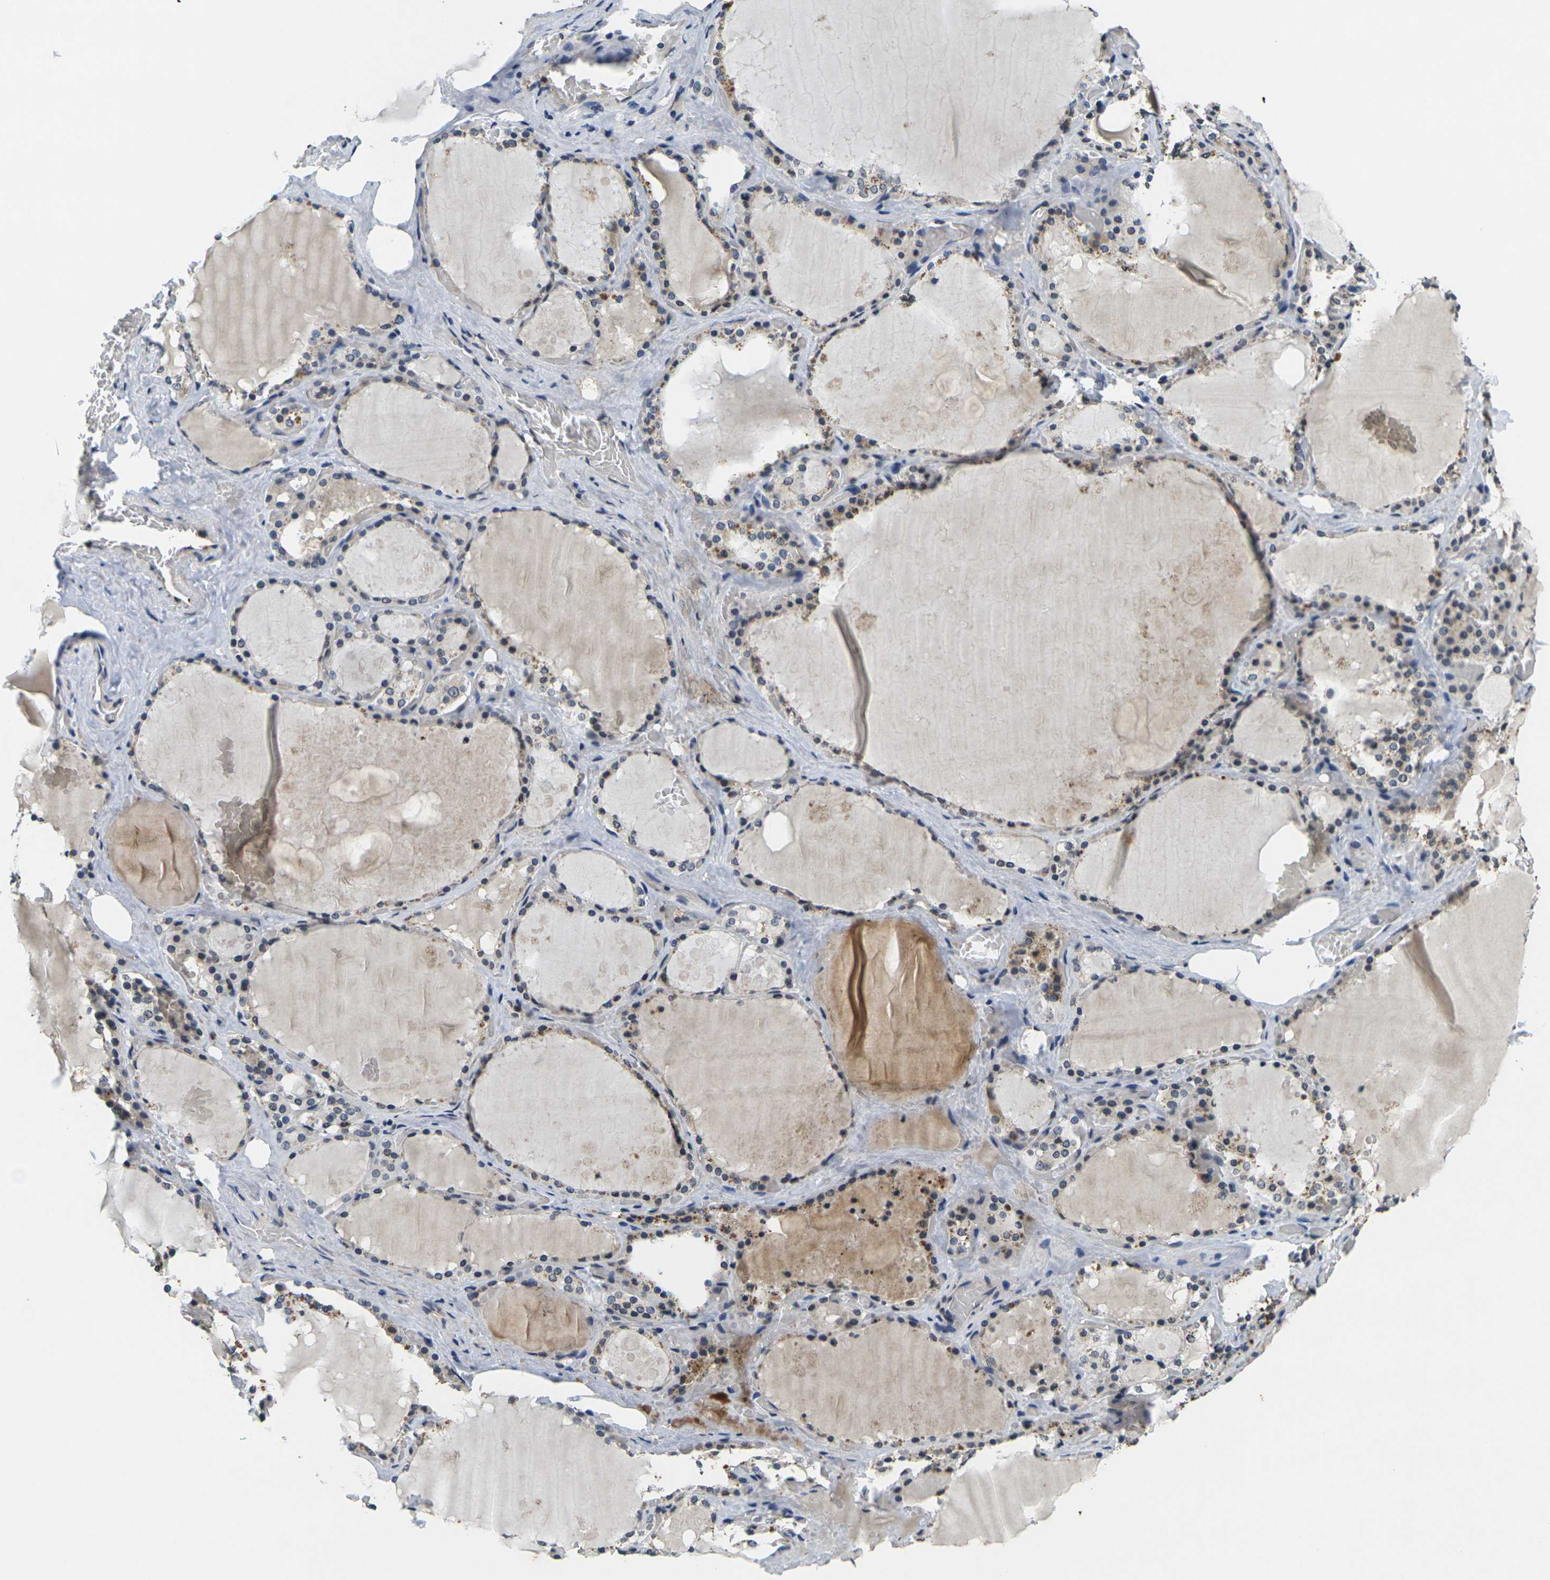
{"staining": {"intensity": "weak", "quantity": "25%-75%", "location": "cytoplasmic/membranous"}, "tissue": "thyroid gland", "cell_type": "Glandular cells", "image_type": "normal", "snomed": [{"axis": "morphology", "description": "Normal tissue, NOS"}, {"axis": "topography", "description": "Thyroid gland"}], "caption": "Glandular cells reveal low levels of weak cytoplasmic/membranous expression in about 25%-75% of cells in unremarkable human thyroid gland. The protein of interest is stained brown, and the nuclei are stained in blue (DAB (3,3'-diaminobenzidine) IHC with brightfield microscopy, high magnification).", "gene": "C1QC", "patient": {"sex": "male", "age": 61}}